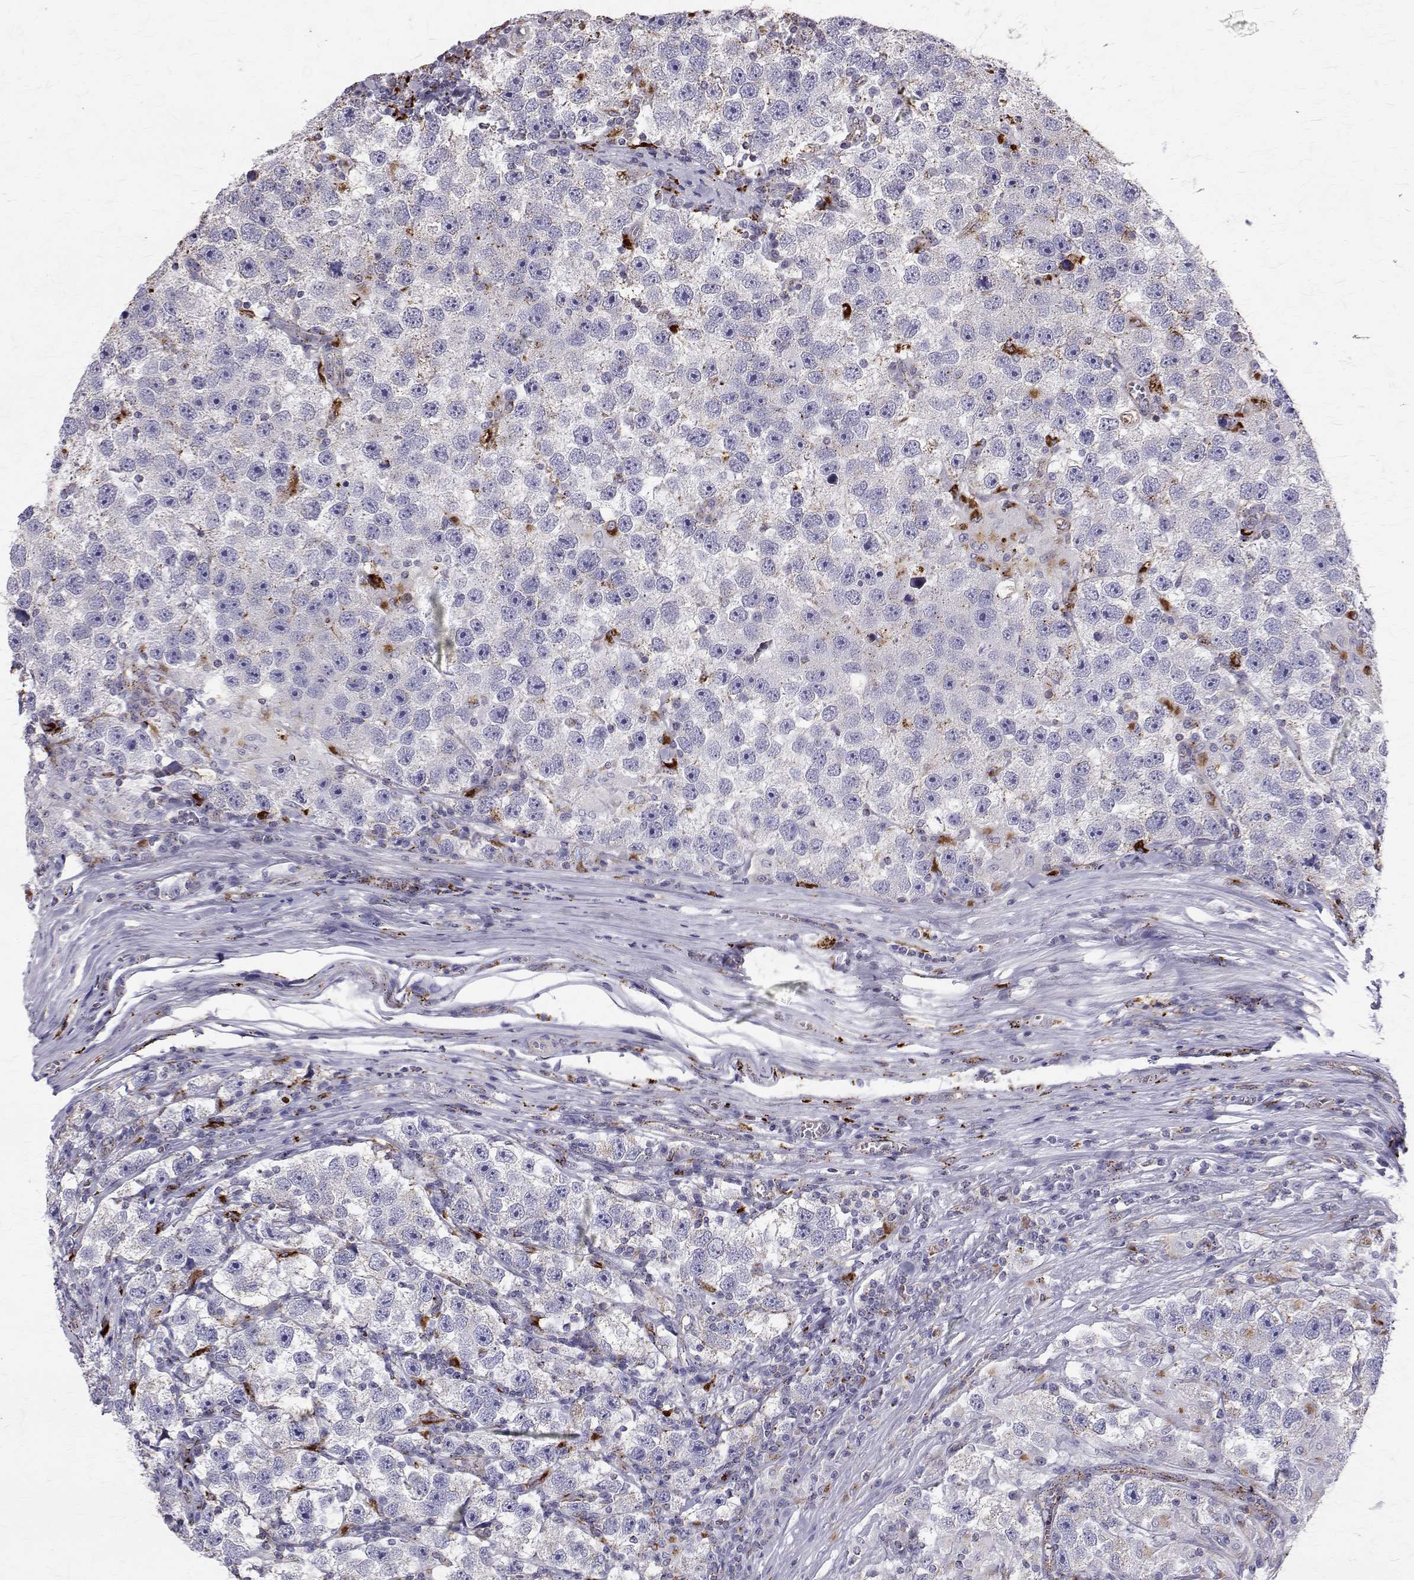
{"staining": {"intensity": "negative", "quantity": "none", "location": "none"}, "tissue": "testis cancer", "cell_type": "Tumor cells", "image_type": "cancer", "snomed": [{"axis": "morphology", "description": "Seminoma, NOS"}, {"axis": "topography", "description": "Testis"}], "caption": "Testis cancer (seminoma) was stained to show a protein in brown. There is no significant positivity in tumor cells.", "gene": "TPP1", "patient": {"sex": "male", "age": 26}}